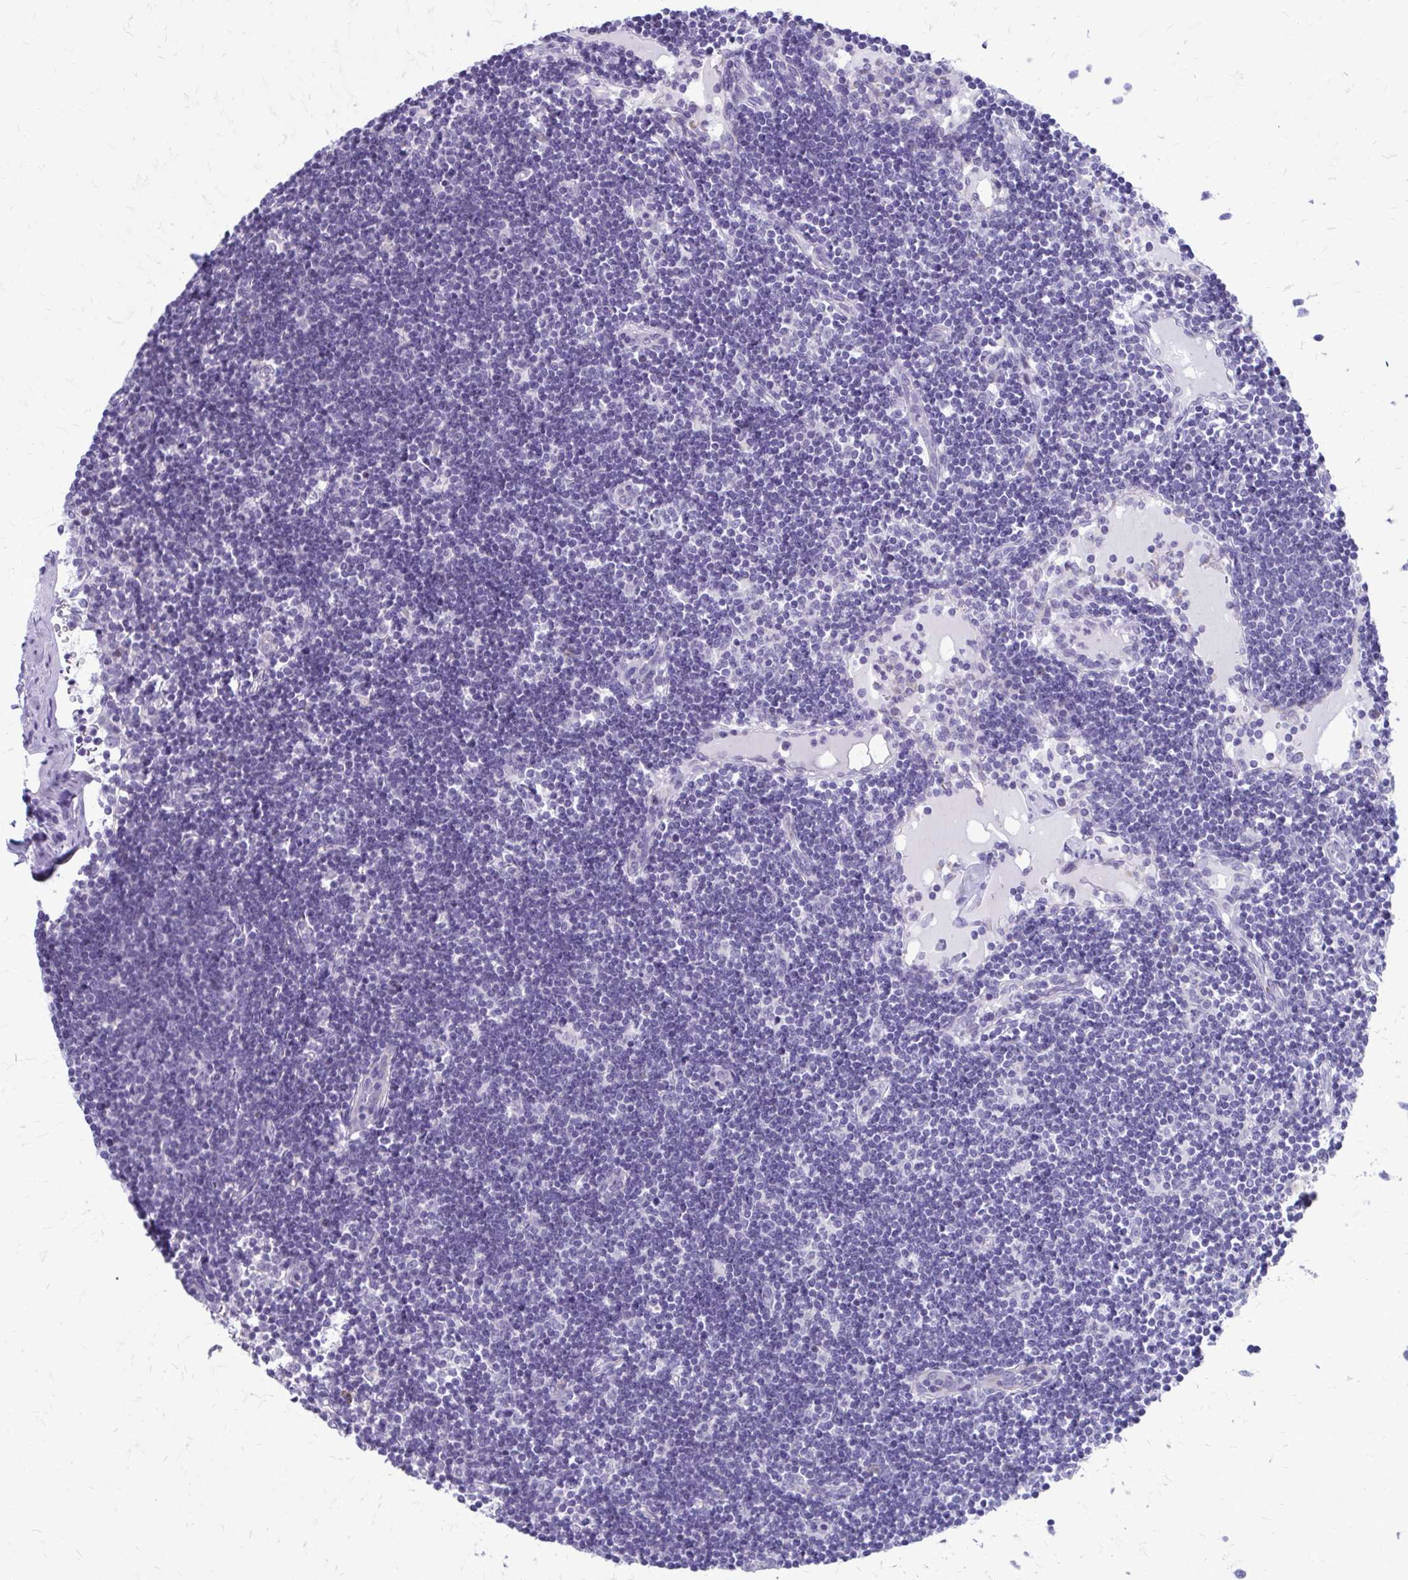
{"staining": {"intensity": "negative", "quantity": "none", "location": "none"}, "tissue": "lymph node", "cell_type": "Germinal center cells", "image_type": "normal", "snomed": [{"axis": "morphology", "description": "Normal tissue, NOS"}, {"axis": "topography", "description": "Lymph node"}], "caption": "This image is of unremarkable lymph node stained with IHC to label a protein in brown with the nuclei are counter-stained blue. There is no staining in germinal center cells.", "gene": "LCN15", "patient": {"sex": "female", "age": 65}}